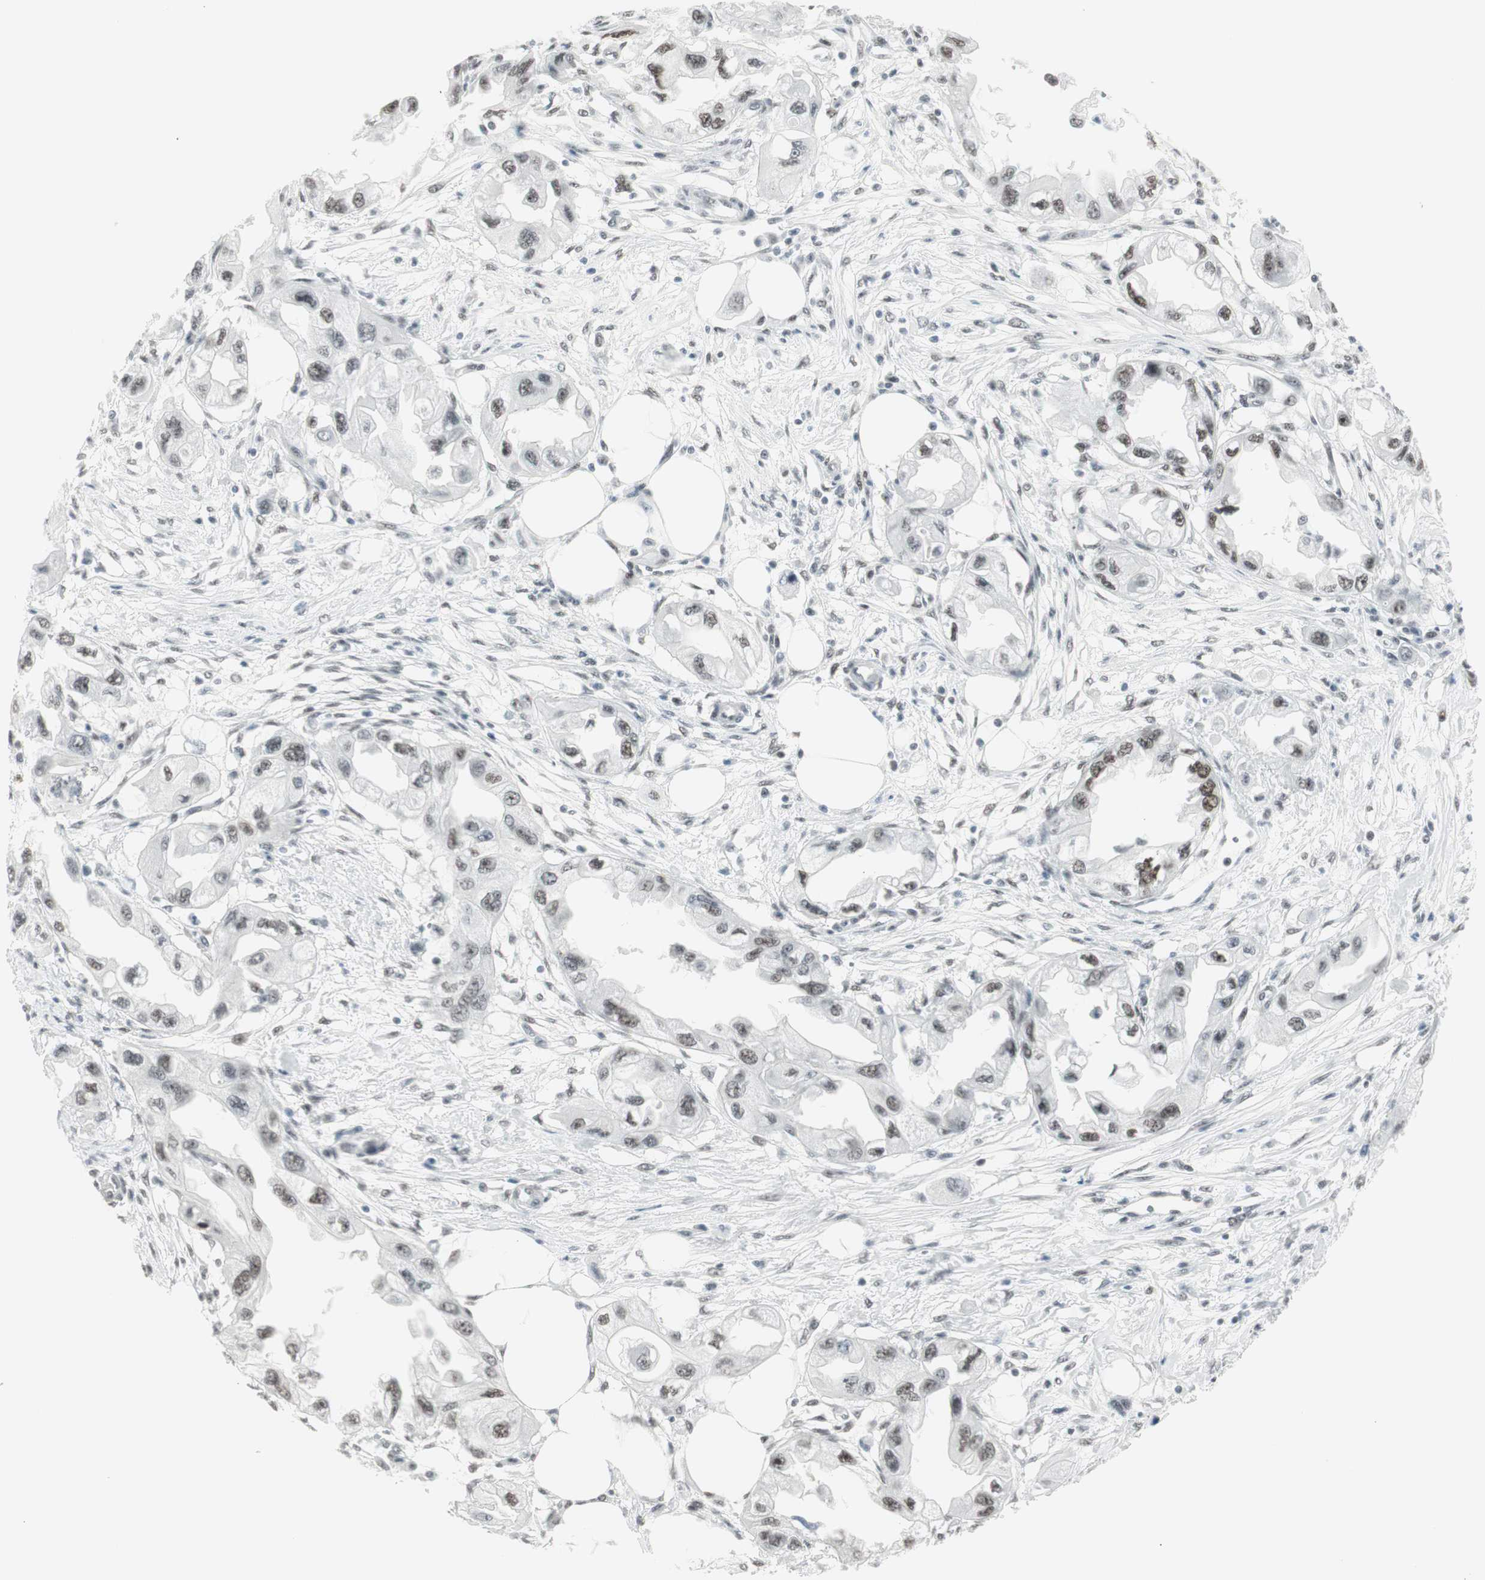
{"staining": {"intensity": "weak", "quantity": ">75%", "location": "nuclear"}, "tissue": "endometrial cancer", "cell_type": "Tumor cells", "image_type": "cancer", "snomed": [{"axis": "morphology", "description": "Adenocarcinoma, NOS"}, {"axis": "topography", "description": "Endometrium"}], "caption": "Tumor cells exhibit weak nuclear expression in about >75% of cells in endometrial adenocarcinoma. The staining was performed using DAB to visualize the protein expression in brown, while the nuclei were stained in blue with hematoxylin (Magnification: 20x).", "gene": "HEXIM1", "patient": {"sex": "female", "age": 67}}